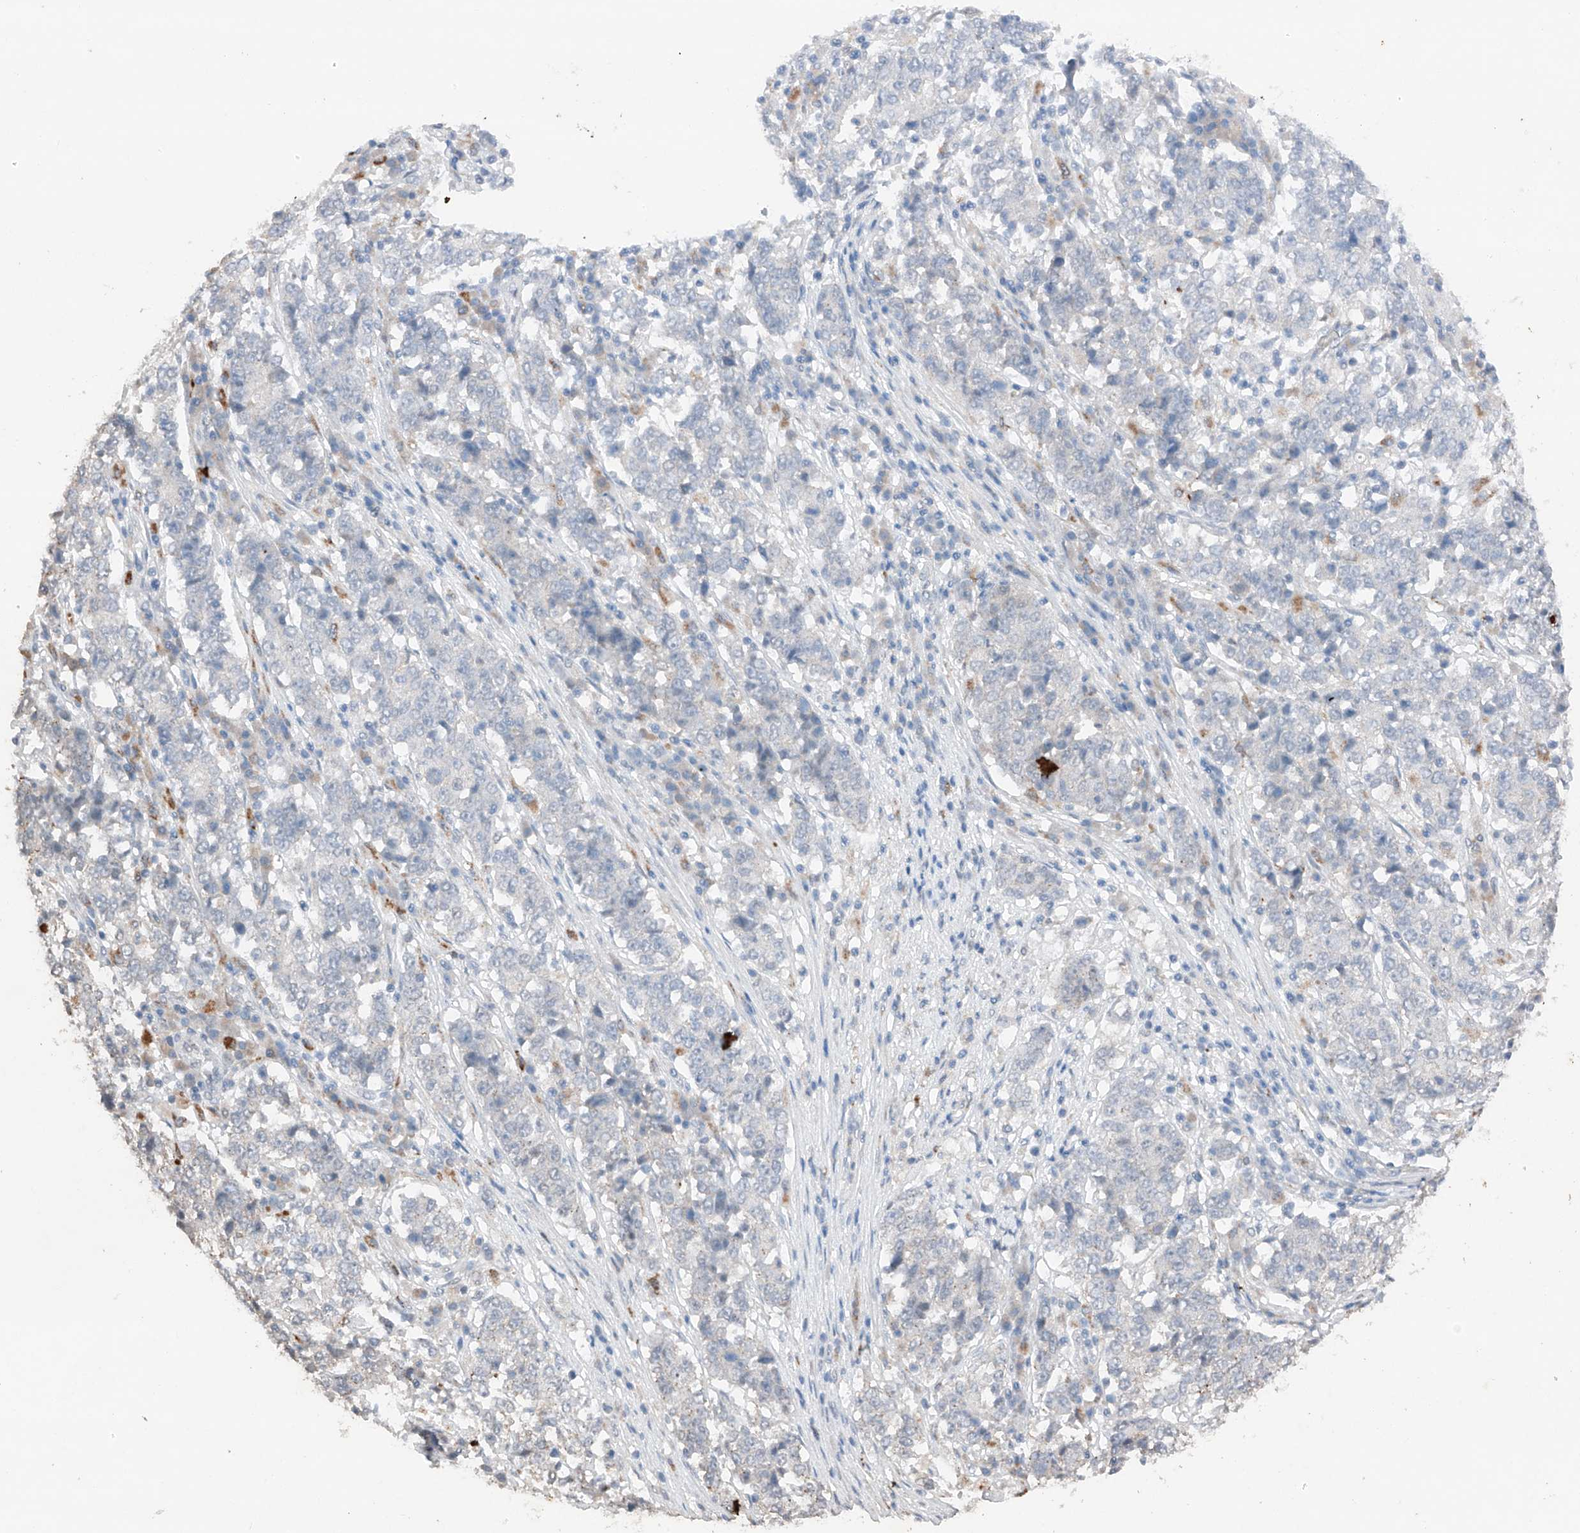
{"staining": {"intensity": "negative", "quantity": "none", "location": "none"}, "tissue": "stomach cancer", "cell_type": "Tumor cells", "image_type": "cancer", "snomed": [{"axis": "morphology", "description": "Adenocarcinoma, NOS"}, {"axis": "topography", "description": "Stomach"}], "caption": "Immunohistochemistry (IHC) micrograph of human adenocarcinoma (stomach) stained for a protein (brown), which shows no positivity in tumor cells. (IHC, brightfield microscopy, high magnification).", "gene": "TBX4", "patient": {"sex": "male", "age": 59}}